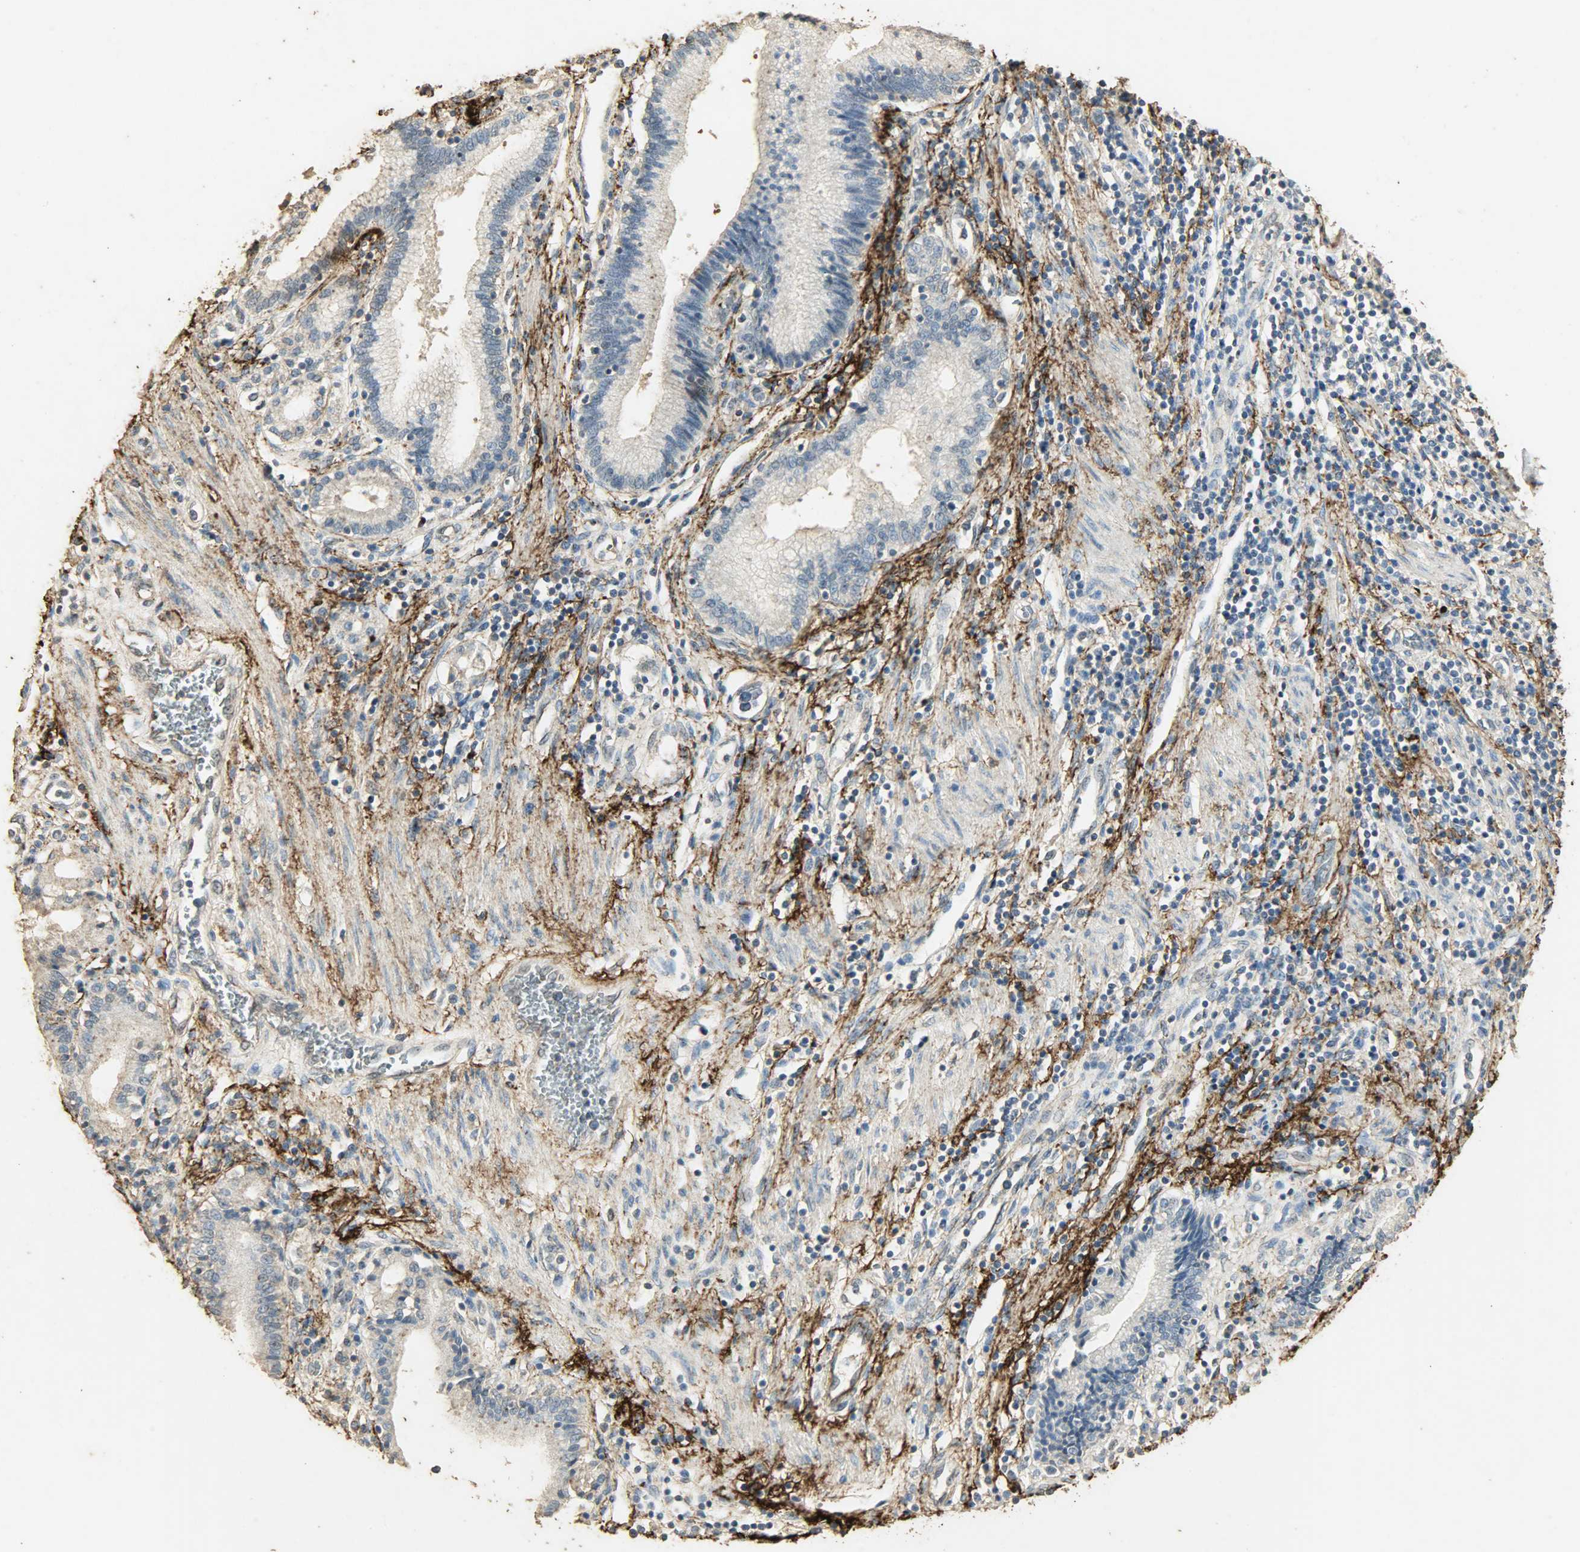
{"staining": {"intensity": "negative", "quantity": "none", "location": "none"}, "tissue": "pancreatic cancer", "cell_type": "Tumor cells", "image_type": "cancer", "snomed": [{"axis": "morphology", "description": "Adenocarcinoma, NOS"}, {"axis": "topography", "description": "Pancreas"}], "caption": "Micrograph shows no significant protein staining in tumor cells of pancreatic cancer.", "gene": "ASB9", "patient": {"sex": "female", "age": 48}}